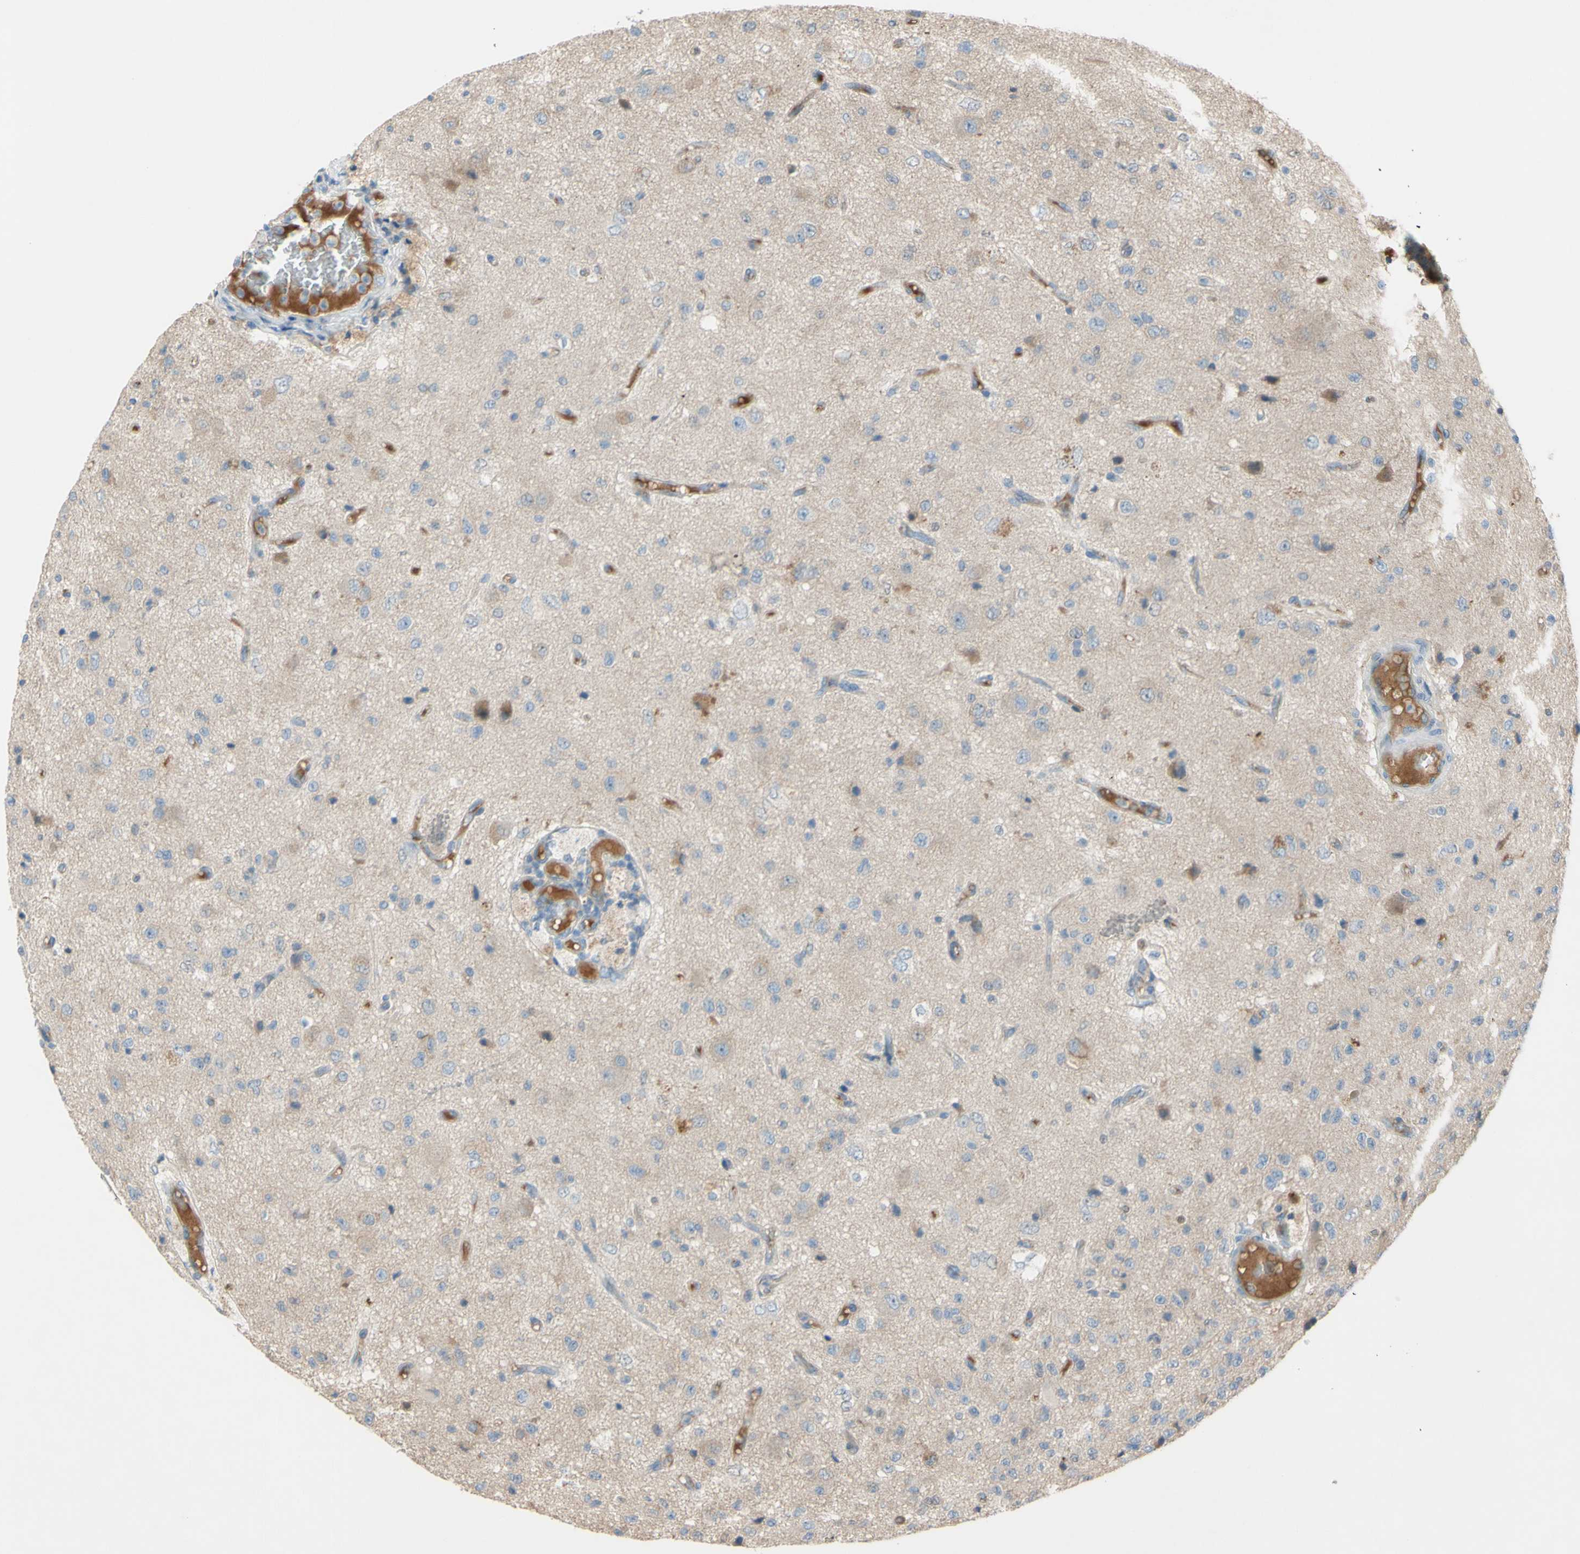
{"staining": {"intensity": "moderate", "quantity": "<25%", "location": "cytoplasmic/membranous"}, "tissue": "glioma", "cell_type": "Tumor cells", "image_type": "cancer", "snomed": [{"axis": "morphology", "description": "Glioma, malignant, High grade"}, {"axis": "topography", "description": "pancreas cauda"}], "caption": "High-power microscopy captured an immunohistochemistry image of malignant glioma (high-grade), revealing moderate cytoplasmic/membranous staining in approximately <25% of tumor cells. Immunohistochemistry stains the protein in brown and the nuclei are stained blue.", "gene": "ATRN", "patient": {"sex": "male", "age": 60}}